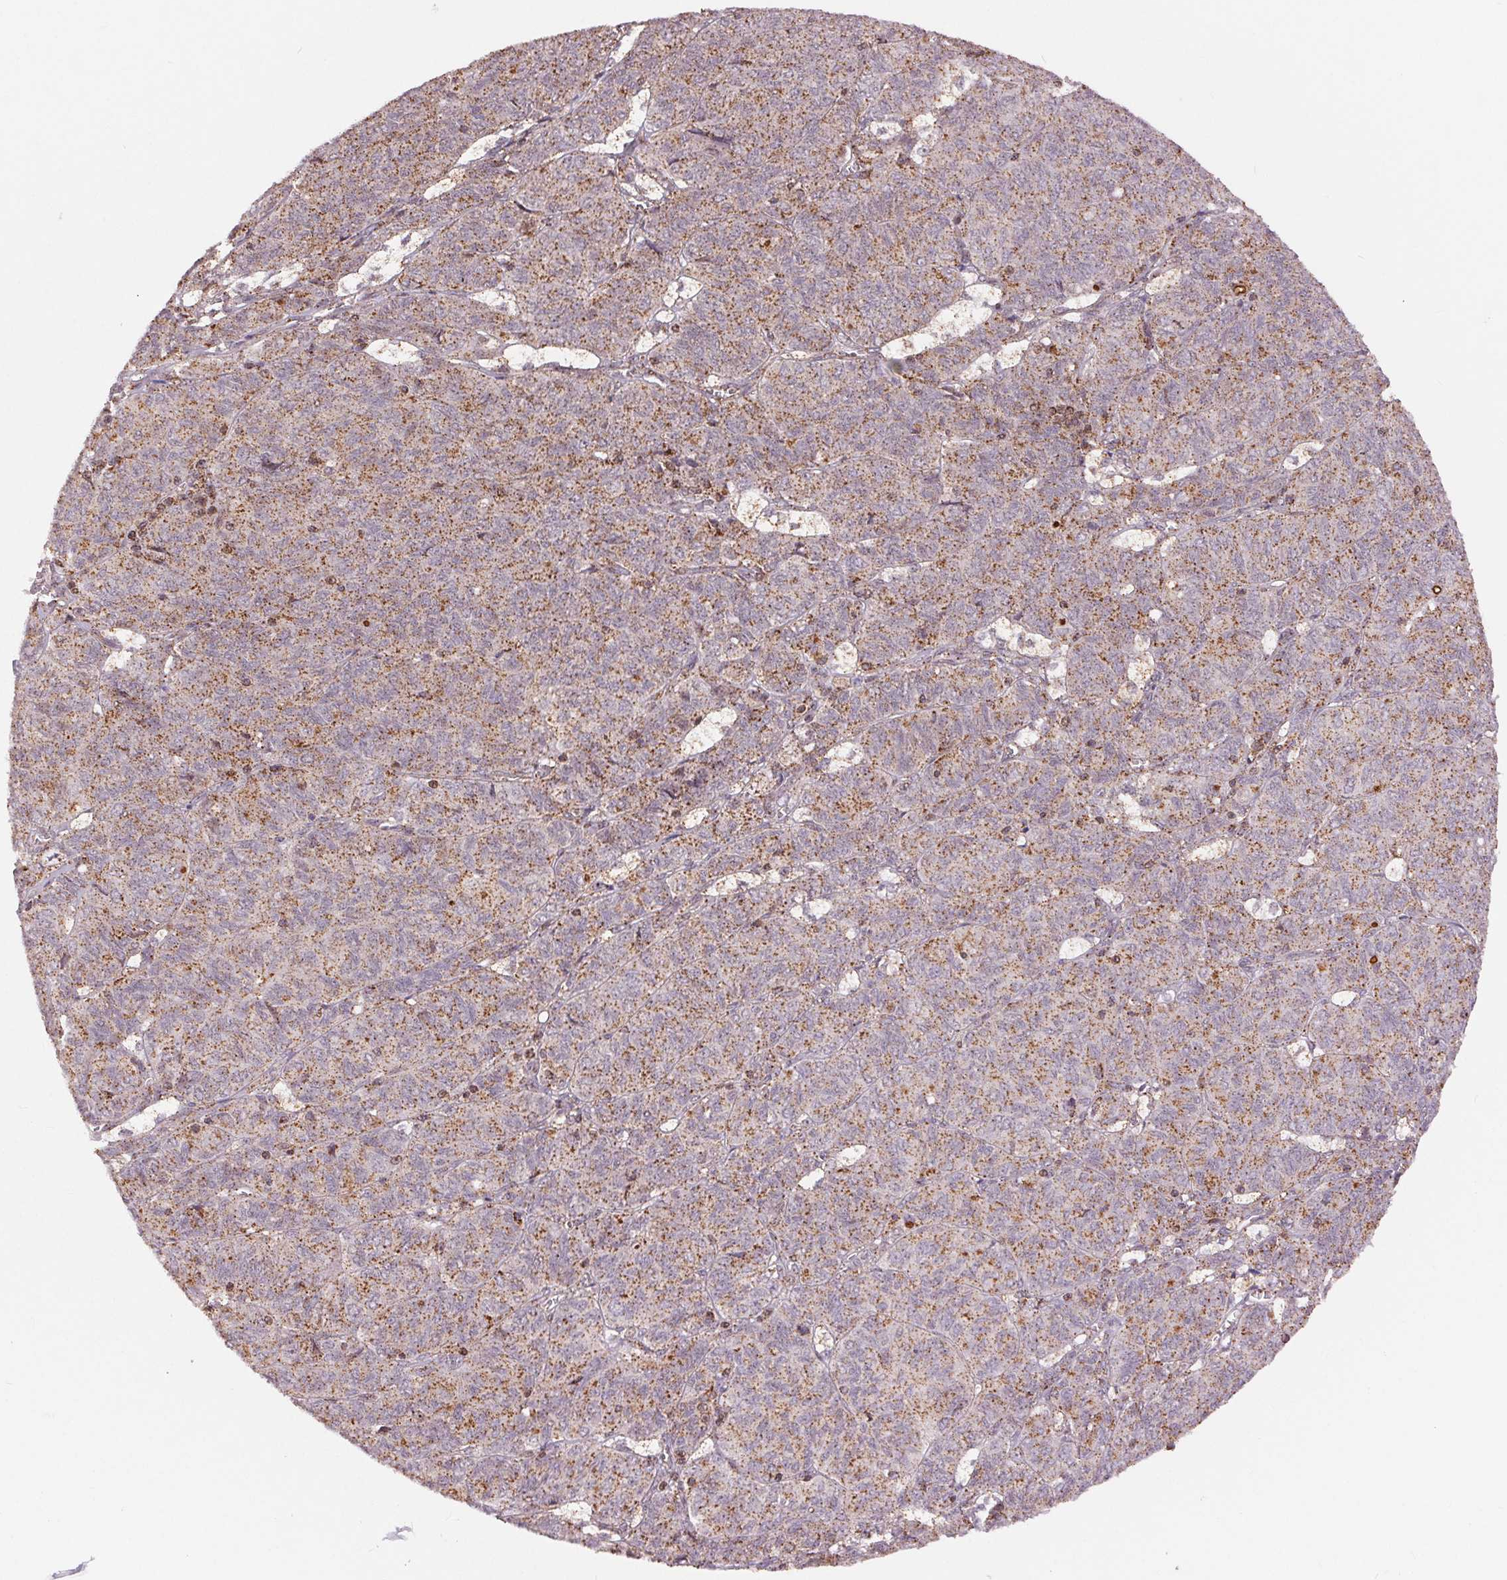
{"staining": {"intensity": "moderate", "quantity": ">75%", "location": "cytoplasmic/membranous"}, "tissue": "ovarian cancer", "cell_type": "Tumor cells", "image_type": "cancer", "snomed": [{"axis": "morphology", "description": "Carcinoma, endometroid"}, {"axis": "topography", "description": "Ovary"}], "caption": "Immunohistochemical staining of endometroid carcinoma (ovarian) shows medium levels of moderate cytoplasmic/membranous protein staining in approximately >75% of tumor cells.", "gene": "CHMP4B", "patient": {"sex": "female", "age": 80}}